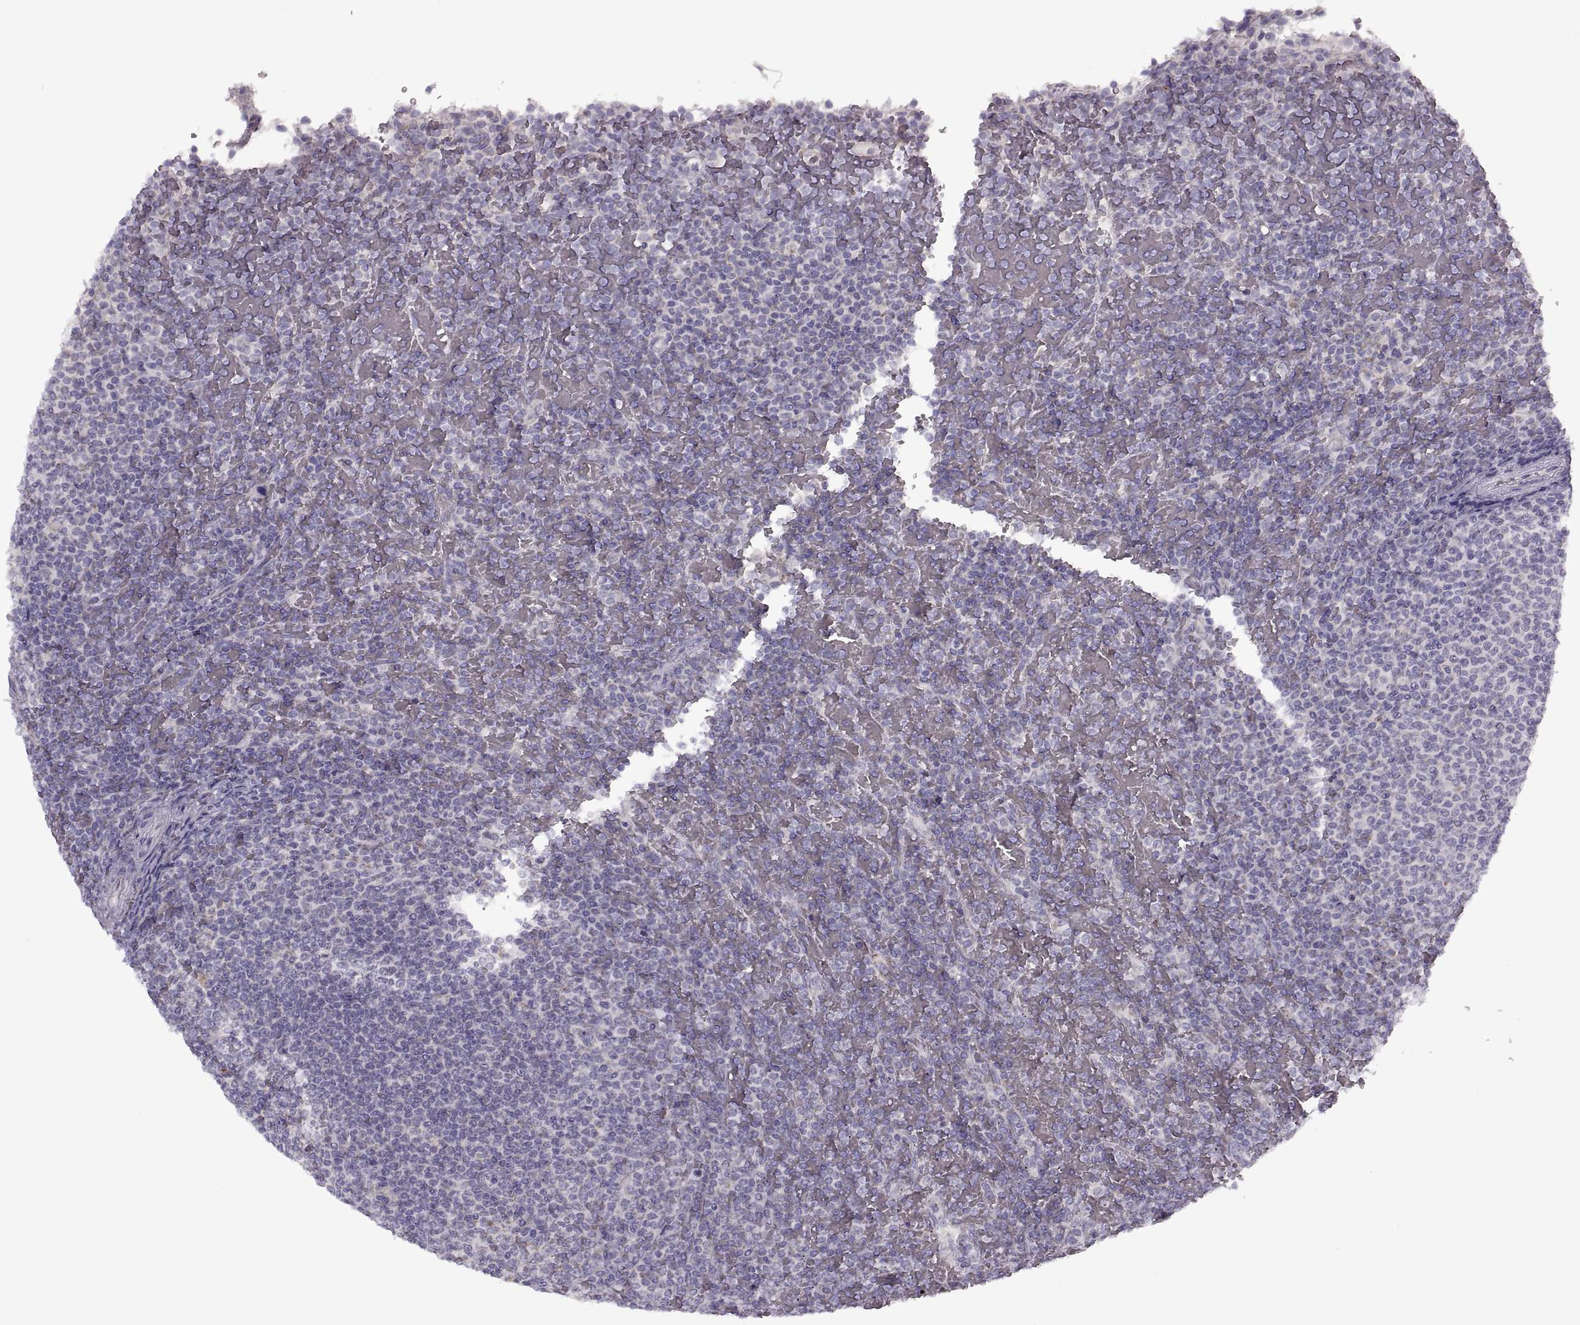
{"staining": {"intensity": "negative", "quantity": "none", "location": "none"}, "tissue": "lymphoma", "cell_type": "Tumor cells", "image_type": "cancer", "snomed": [{"axis": "morphology", "description": "Malignant lymphoma, non-Hodgkin's type, Low grade"}, {"axis": "topography", "description": "Spleen"}], "caption": "DAB immunohistochemical staining of human malignant lymphoma, non-Hodgkin's type (low-grade) displays no significant staining in tumor cells. (Stains: DAB immunohistochemistry (IHC) with hematoxylin counter stain, Microscopy: brightfield microscopy at high magnification).", "gene": "PIERCE1", "patient": {"sex": "female", "age": 77}}